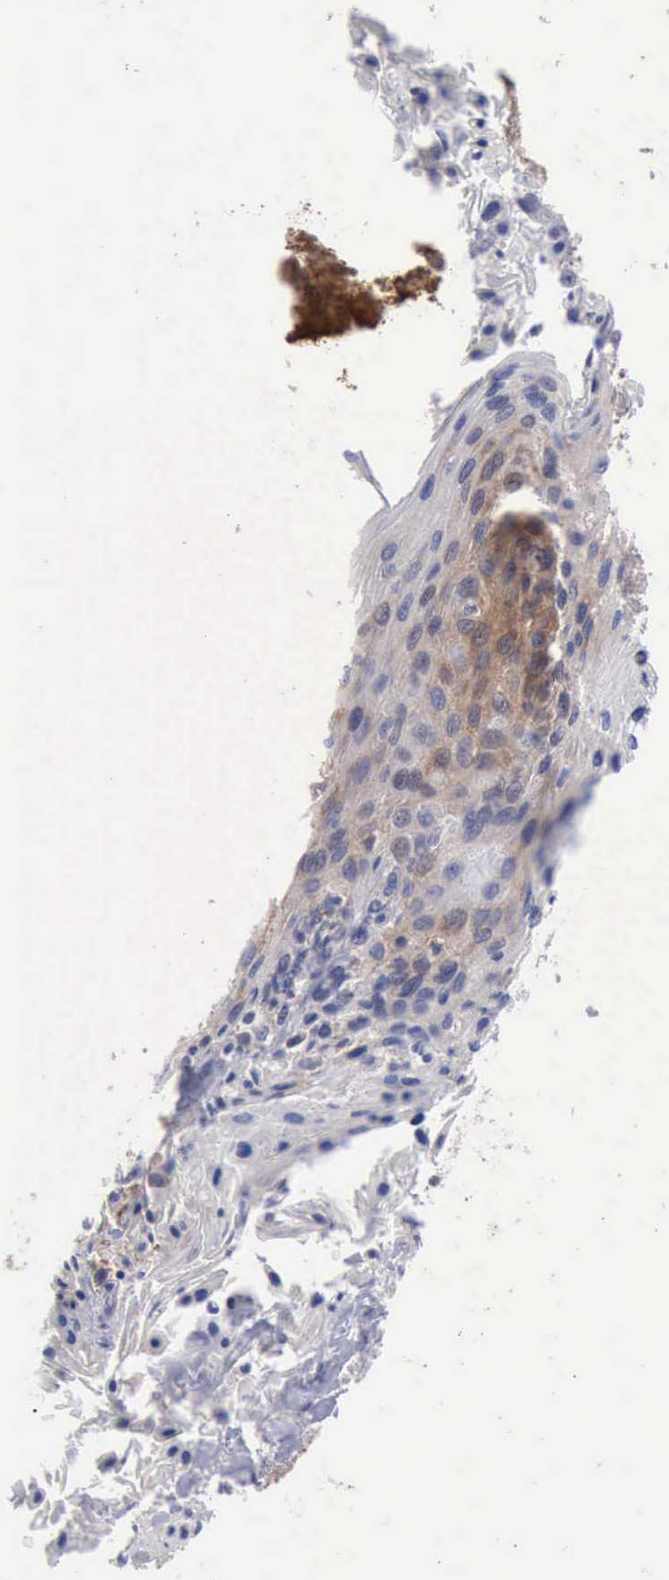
{"staining": {"intensity": "strong", "quantity": ">75%", "location": "cytoplasmic/membranous,nuclear"}, "tissue": "cervical cancer", "cell_type": "Tumor cells", "image_type": "cancer", "snomed": [{"axis": "morphology", "description": "Squamous cell carcinoma, NOS"}, {"axis": "topography", "description": "Cervix"}], "caption": "Cervical cancer (squamous cell carcinoma) stained with a protein marker displays strong staining in tumor cells.", "gene": "PDCD4", "patient": {"sex": "female", "age": 32}}